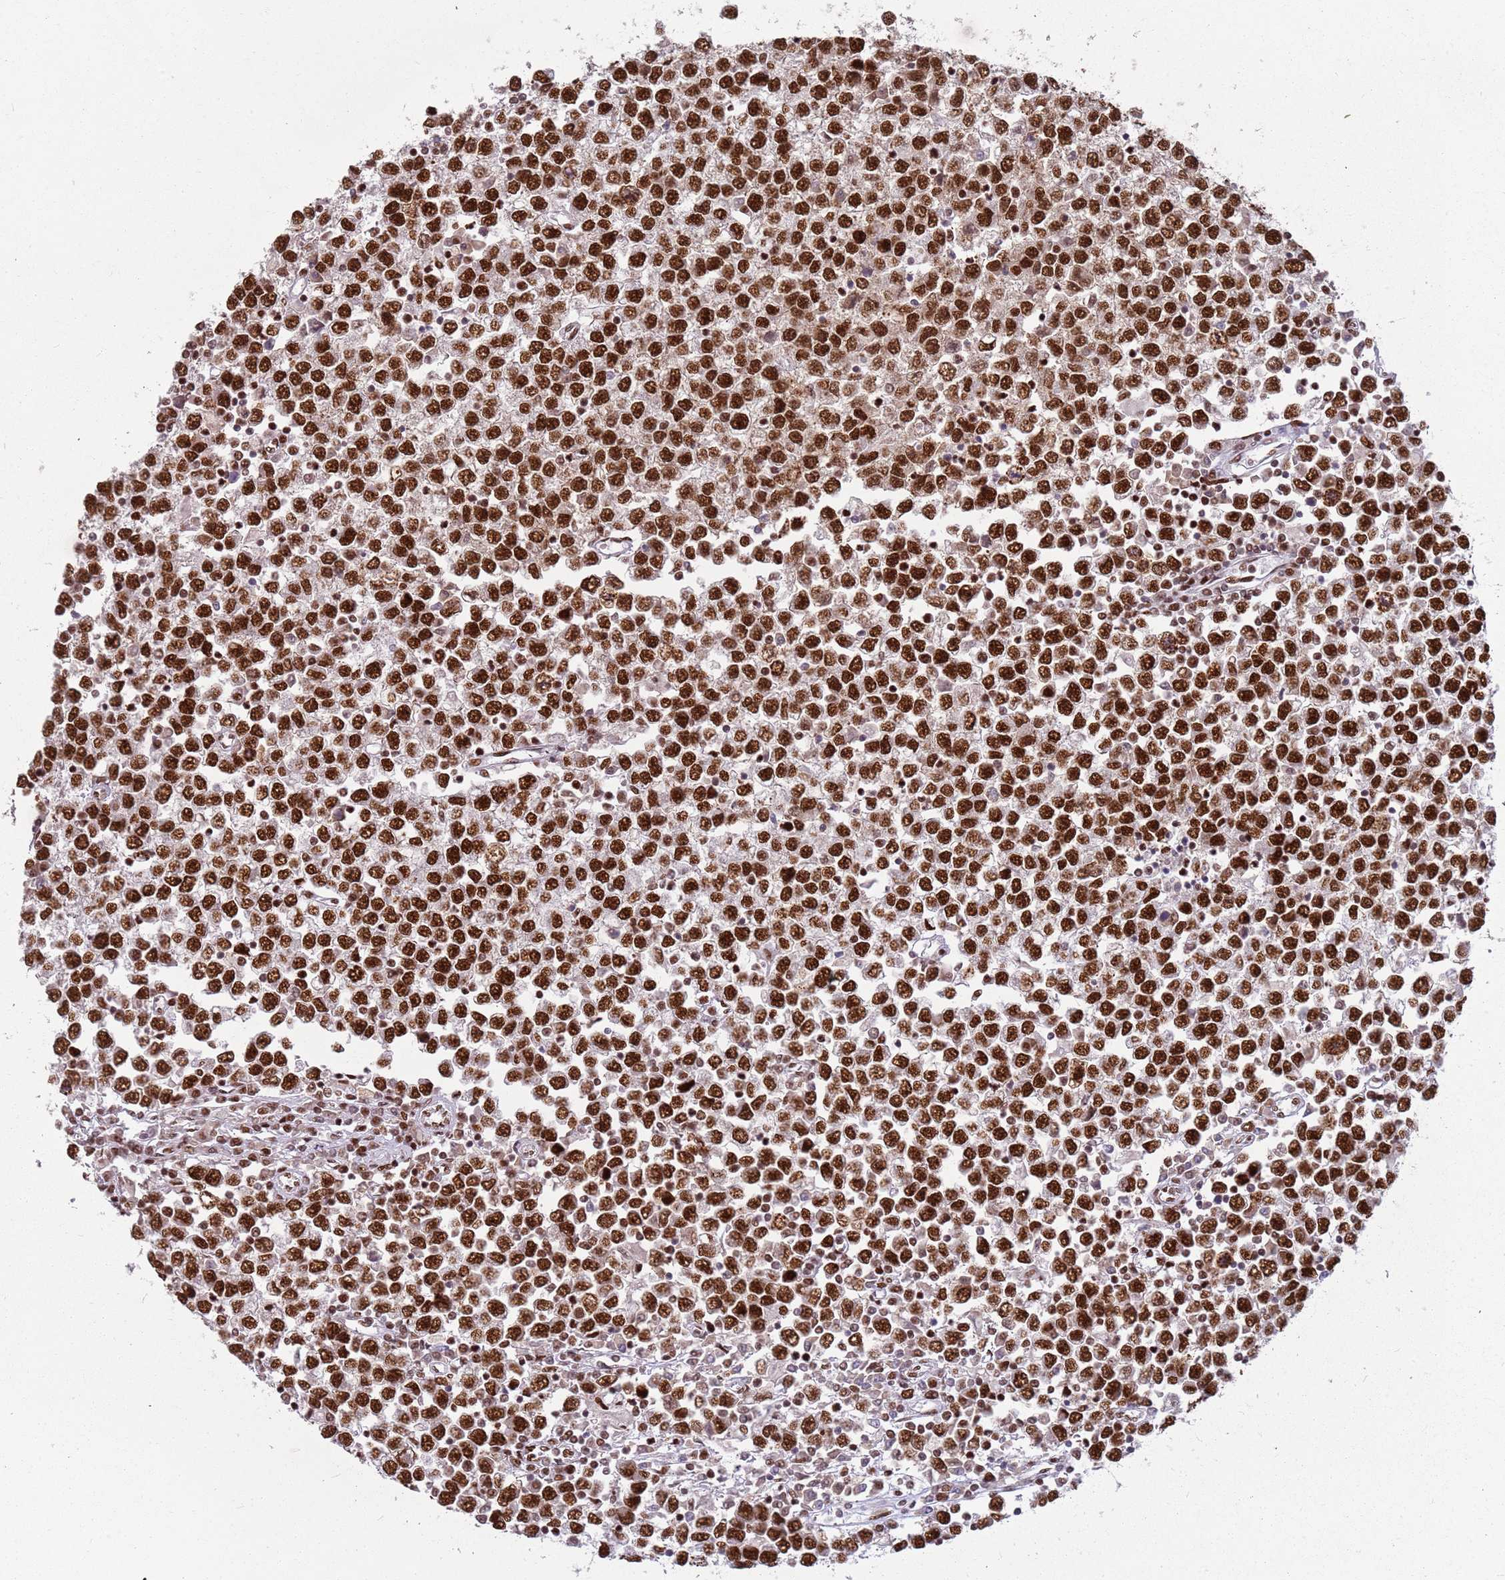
{"staining": {"intensity": "strong", "quantity": ">75%", "location": "nuclear"}, "tissue": "testis cancer", "cell_type": "Tumor cells", "image_type": "cancer", "snomed": [{"axis": "morphology", "description": "Seminoma, NOS"}, {"axis": "topography", "description": "Testis"}], "caption": "DAB immunohistochemical staining of human testis cancer (seminoma) exhibits strong nuclear protein staining in approximately >75% of tumor cells.", "gene": "TENT4A", "patient": {"sex": "male", "age": 65}}